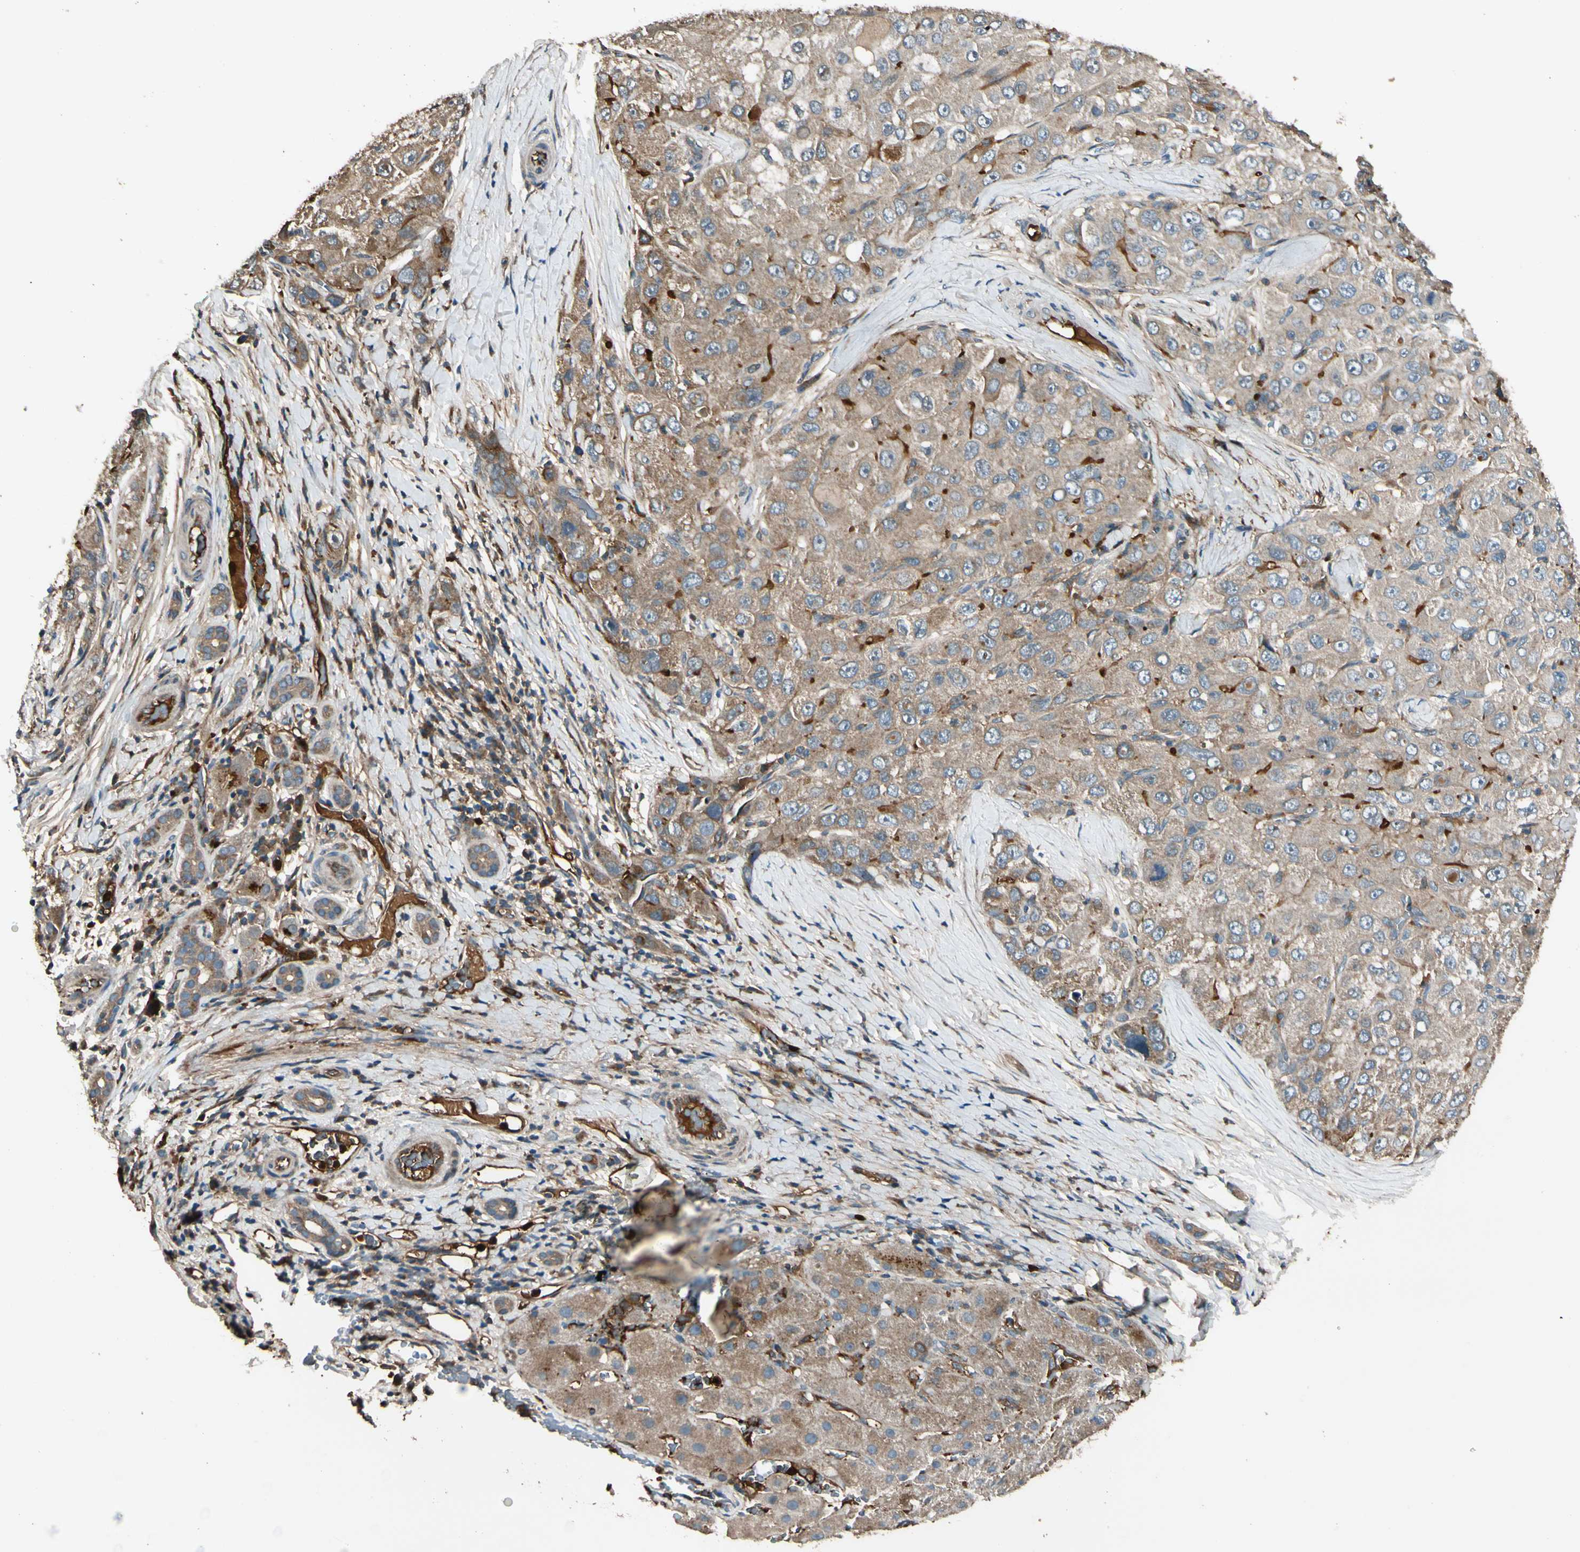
{"staining": {"intensity": "weak", "quantity": ">75%", "location": "cytoplasmic/membranous"}, "tissue": "liver cancer", "cell_type": "Tumor cells", "image_type": "cancer", "snomed": [{"axis": "morphology", "description": "Carcinoma, Hepatocellular, NOS"}, {"axis": "topography", "description": "Liver"}], "caption": "Tumor cells reveal low levels of weak cytoplasmic/membranous positivity in approximately >75% of cells in human liver cancer (hepatocellular carcinoma). Immunohistochemistry (ihc) stains the protein in brown and the nuclei are stained blue.", "gene": "STX11", "patient": {"sex": "male", "age": 80}}